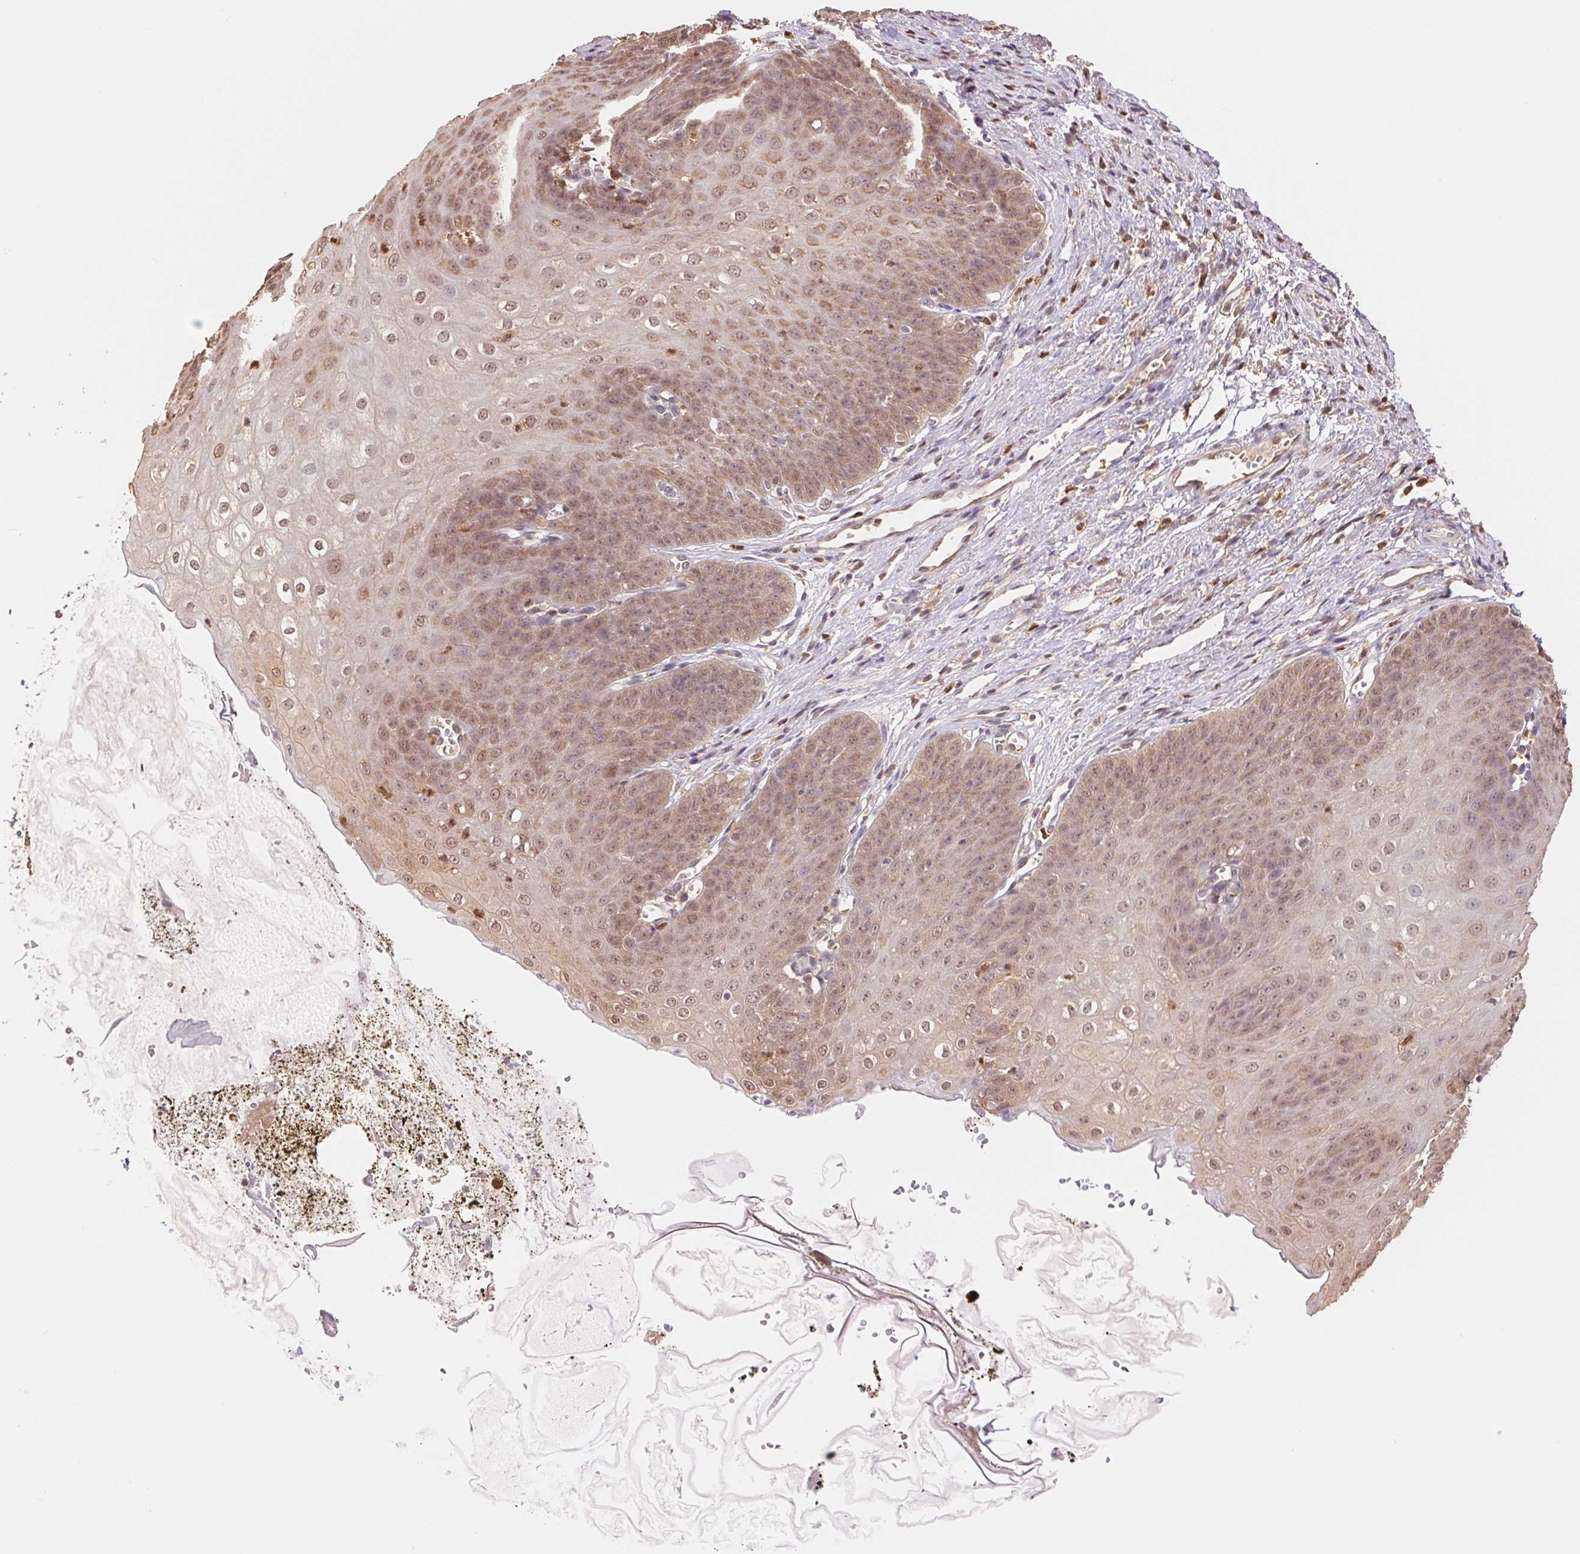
{"staining": {"intensity": "weak", "quantity": ">75%", "location": "cytoplasmic/membranous,nuclear"}, "tissue": "esophagus", "cell_type": "Squamous epithelial cells", "image_type": "normal", "snomed": [{"axis": "morphology", "description": "Normal tissue, NOS"}, {"axis": "topography", "description": "Esophagus"}], "caption": "This histopathology image demonstrates benign esophagus stained with immunohistochemistry (IHC) to label a protein in brown. The cytoplasmic/membranous,nuclear of squamous epithelial cells show weak positivity for the protein. Nuclei are counter-stained blue.", "gene": "CDC123", "patient": {"sex": "male", "age": 71}}